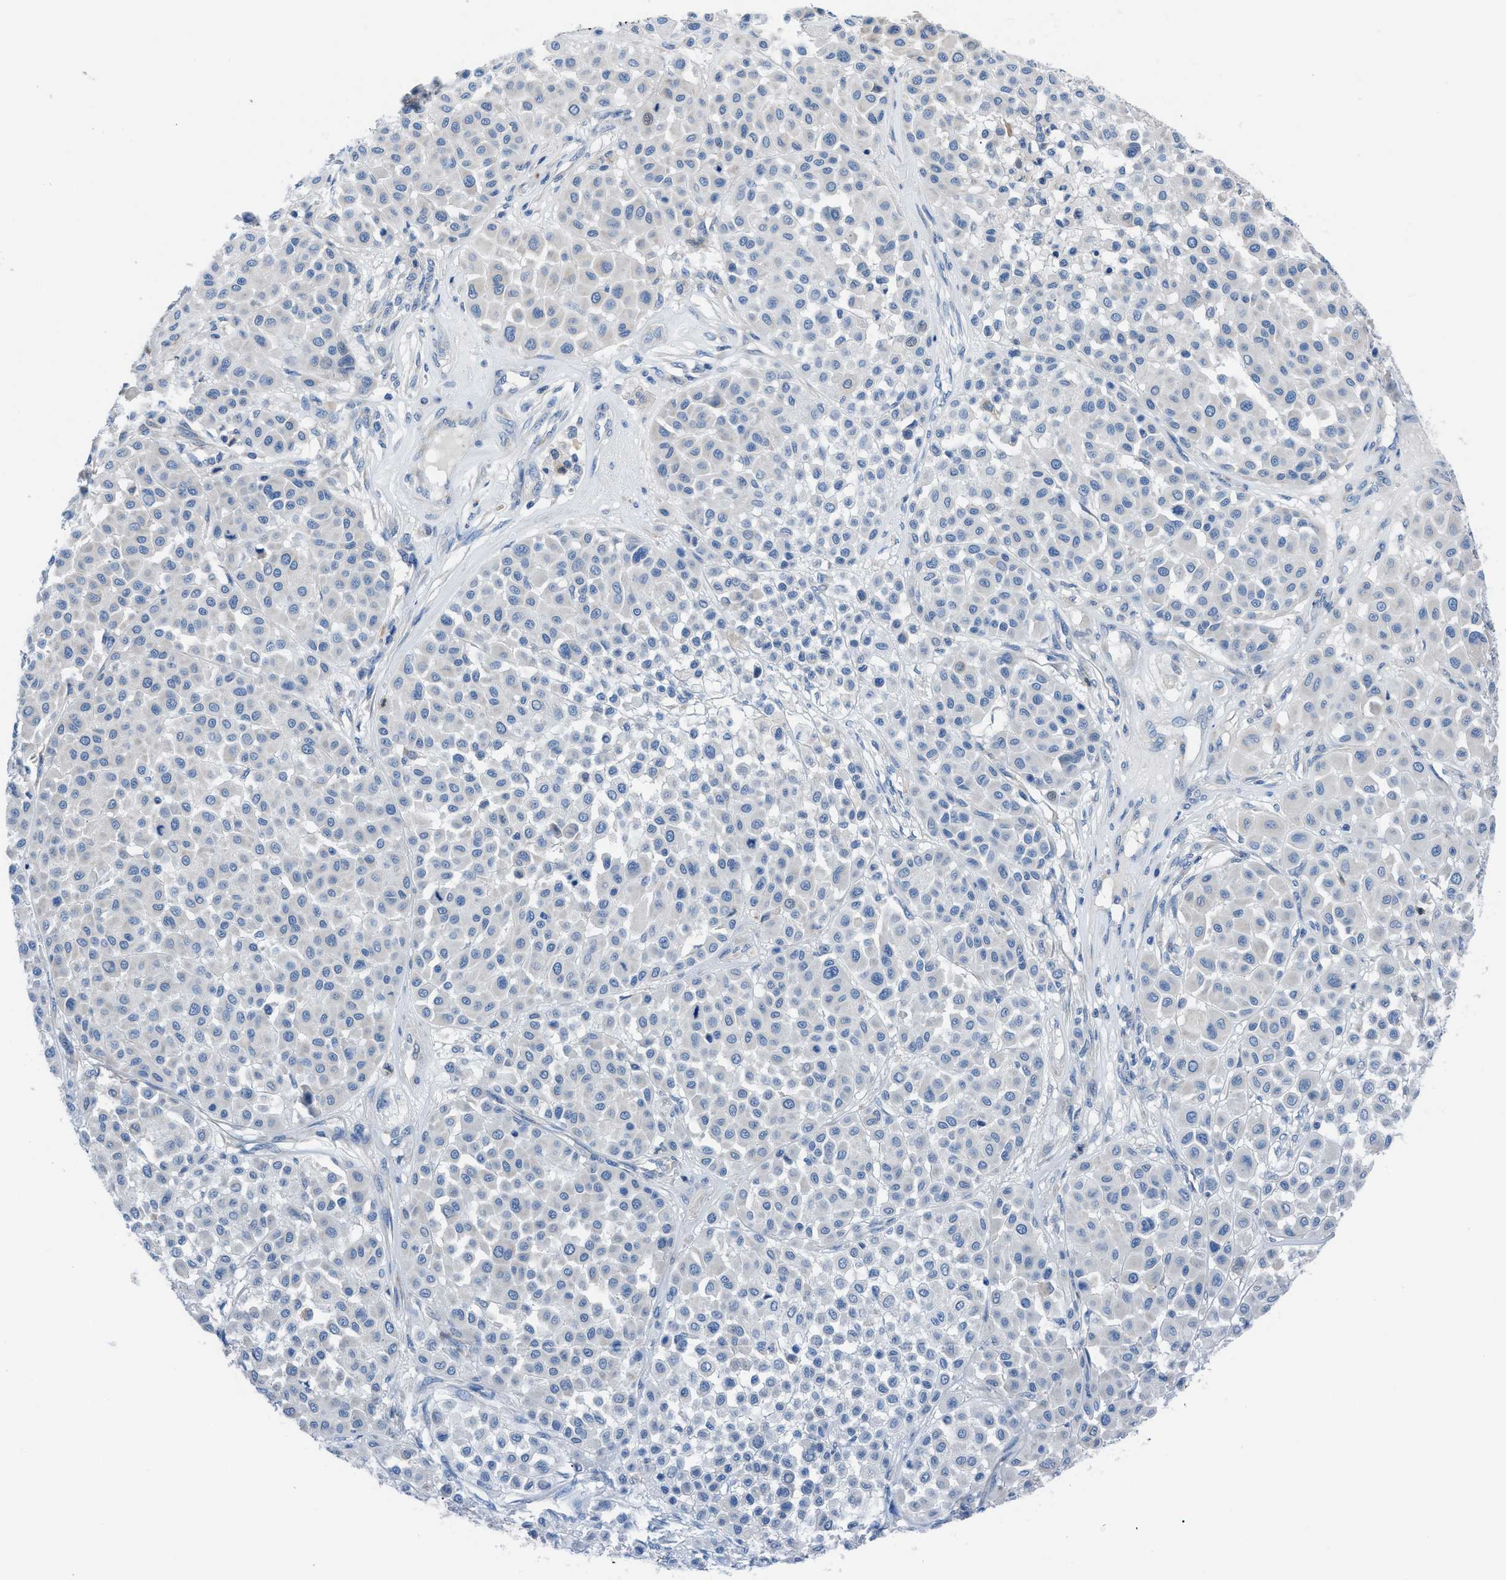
{"staining": {"intensity": "negative", "quantity": "none", "location": "none"}, "tissue": "melanoma", "cell_type": "Tumor cells", "image_type": "cancer", "snomed": [{"axis": "morphology", "description": "Malignant melanoma, Metastatic site"}, {"axis": "topography", "description": "Soft tissue"}], "caption": "Human malignant melanoma (metastatic site) stained for a protein using IHC shows no expression in tumor cells.", "gene": "ITPR1", "patient": {"sex": "male", "age": 41}}